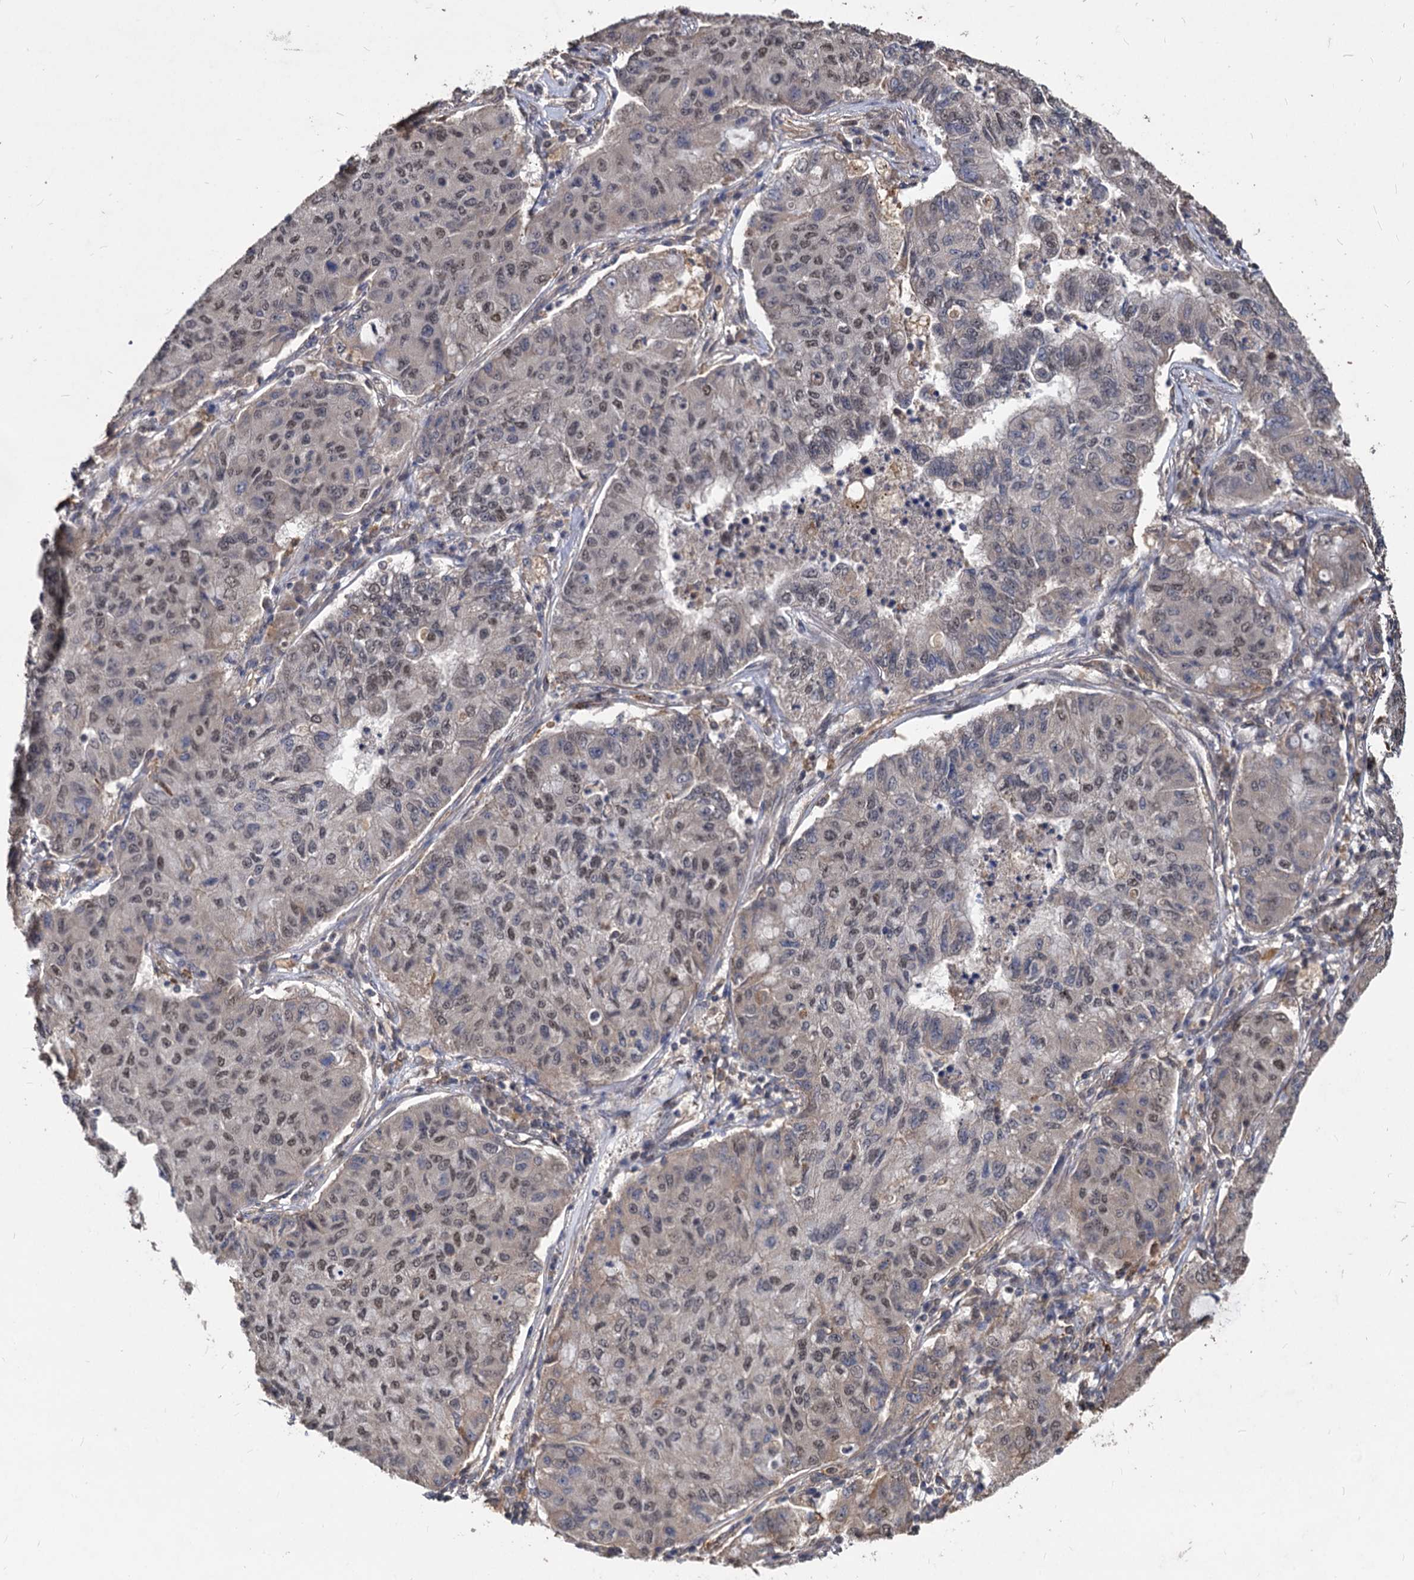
{"staining": {"intensity": "moderate", "quantity": "25%-75%", "location": "nuclear"}, "tissue": "lung cancer", "cell_type": "Tumor cells", "image_type": "cancer", "snomed": [{"axis": "morphology", "description": "Squamous cell carcinoma, NOS"}, {"axis": "topography", "description": "Lung"}], "caption": "Immunohistochemistry (IHC) image of human squamous cell carcinoma (lung) stained for a protein (brown), which exhibits medium levels of moderate nuclear positivity in about 25%-75% of tumor cells.", "gene": "VPS51", "patient": {"sex": "male", "age": 74}}